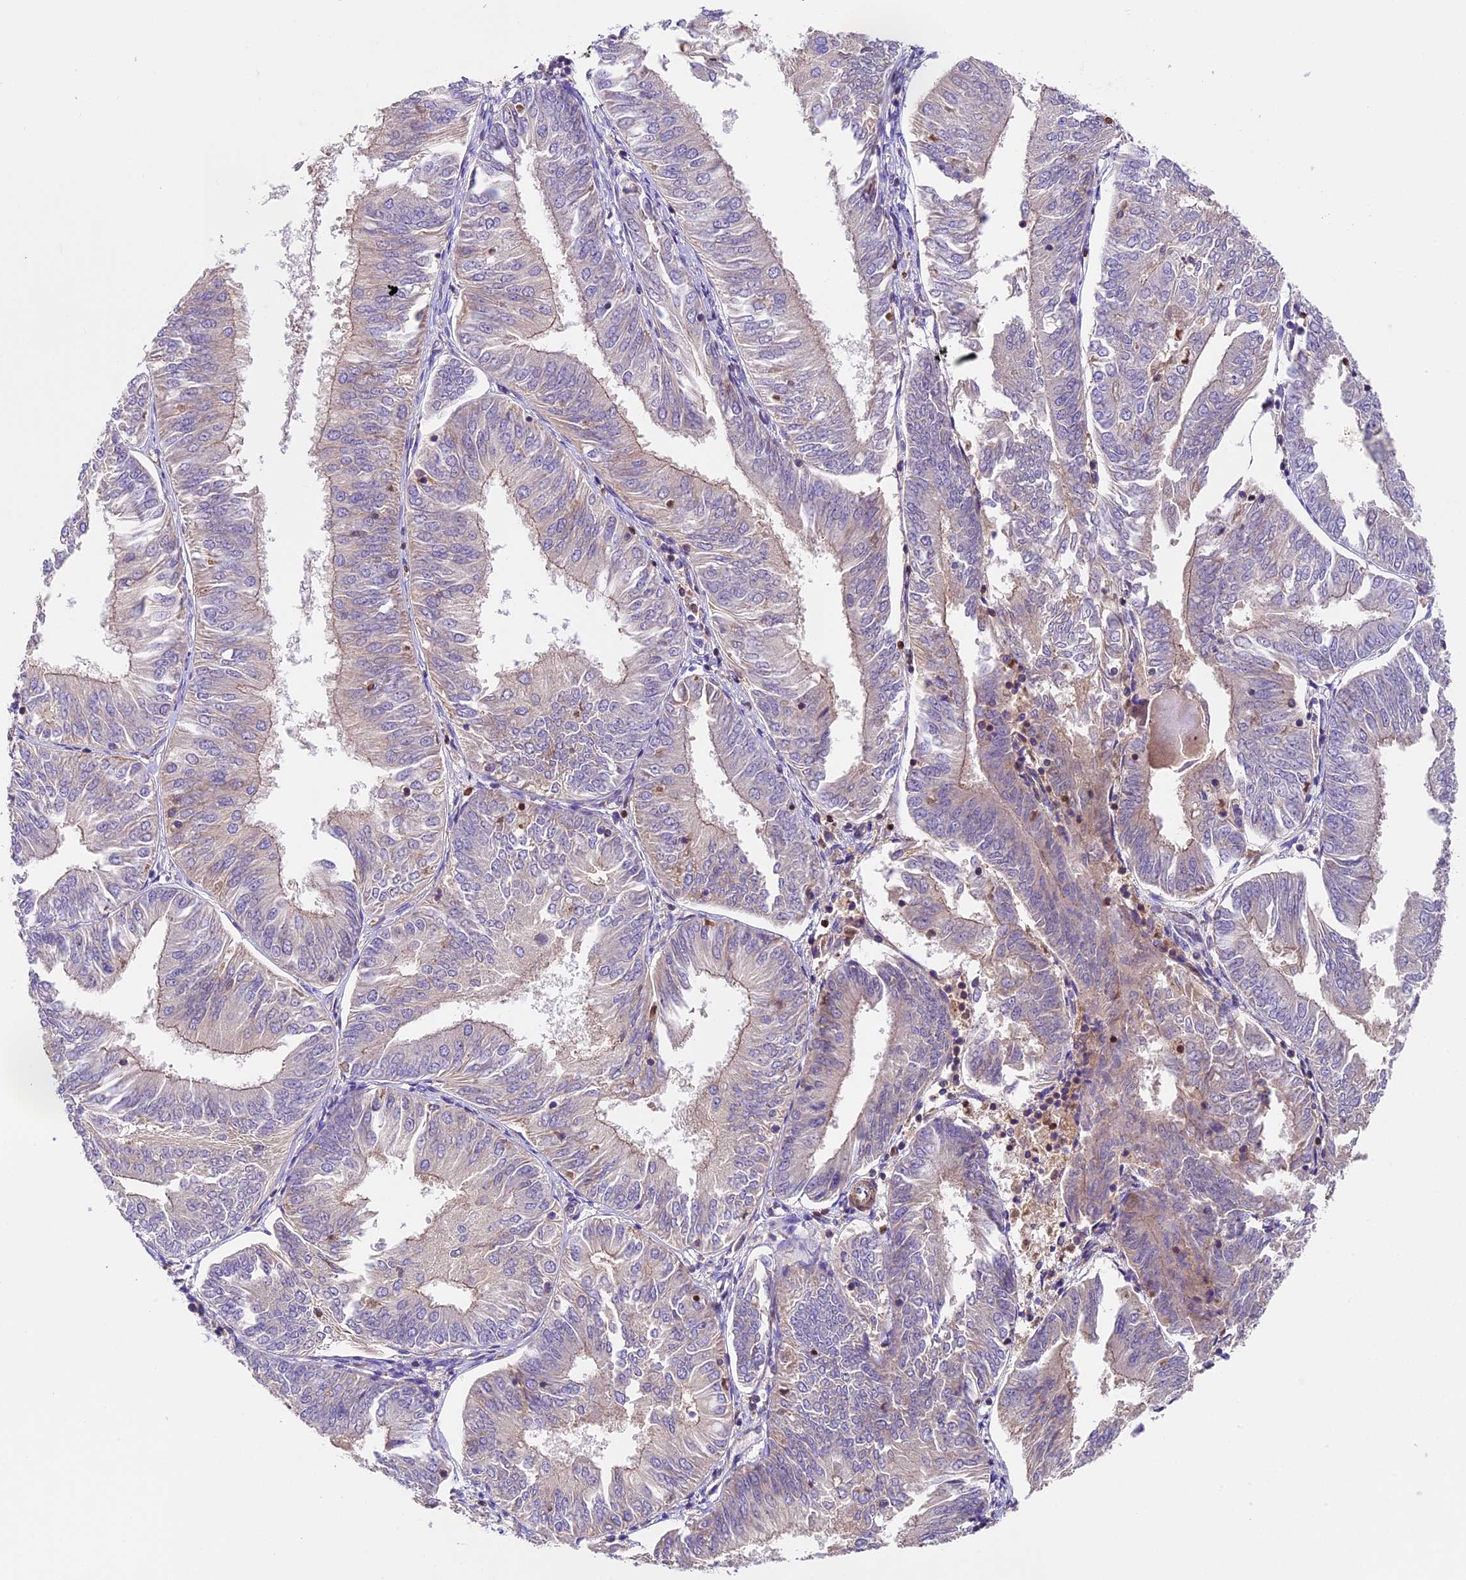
{"staining": {"intensity": "weak", "quantity": "<25%", "location": "cytoplasmic/membranous"}, "tissue": "endometrial cancer", "cell_type": "Tumor cells", "image_type": "cancer", "snomed": [{"axis": "morphology", "description": "Adenocarcinoma, NOS"}, {"axis": "topography", "description": "Endometrium"}], "caption": "Immunohistochemistry image of neoplastic tissue: endometrial cancer stained with DAB (3,3'-diaminobenzidine) demonstrates no significant protein positivity in tumor cells.", "gene": "TBC1D1", "patient": {"sex": "female", "age": 58}}